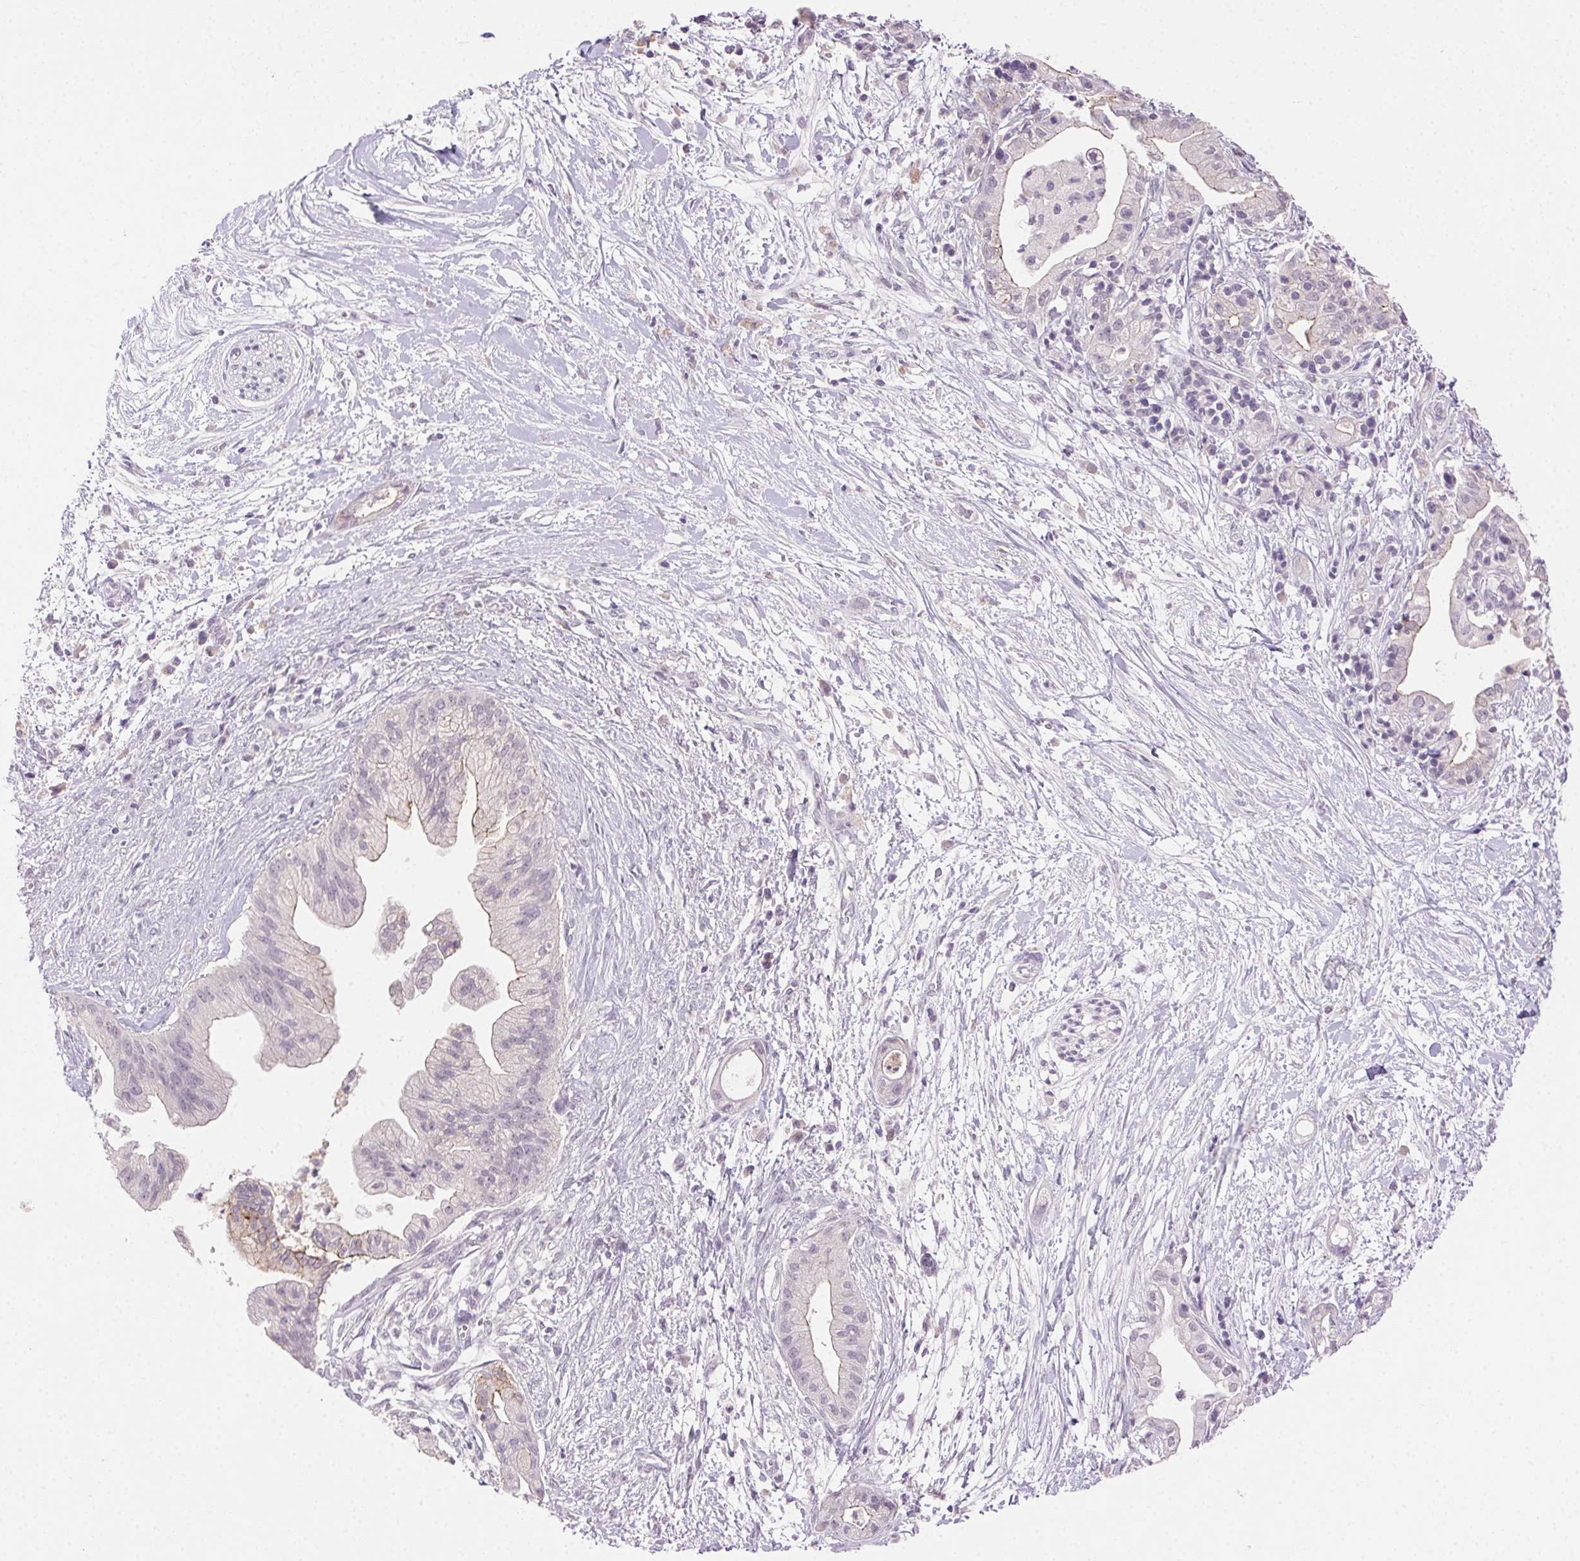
{"staining": {"intensity": "weak", "quantity": "<25%", "location": "cytoplasmic/membranous"}, "tissue": "pancreatic cancer", "cell_type": "Tumor cells", "image_type": "cancer", "snomed": [{"axis": "morphology", "description": "Normal tissue, NOS"}, {"axis": "morphology", "description": "Adenocarcinoma, NOS"}, {"axis": "topography", "description": "Lymph node"}, {"axis": "topography", "description": "Pancreas"}], "caption": "Protein analysis of pancreatic cancer demonstrates no significant positivity in tumor cells. (Brightfield microscopy of DAB IHC at high magnification).", "gene": "CLDN10", "patient": {"sex": "female", "age": 58}}